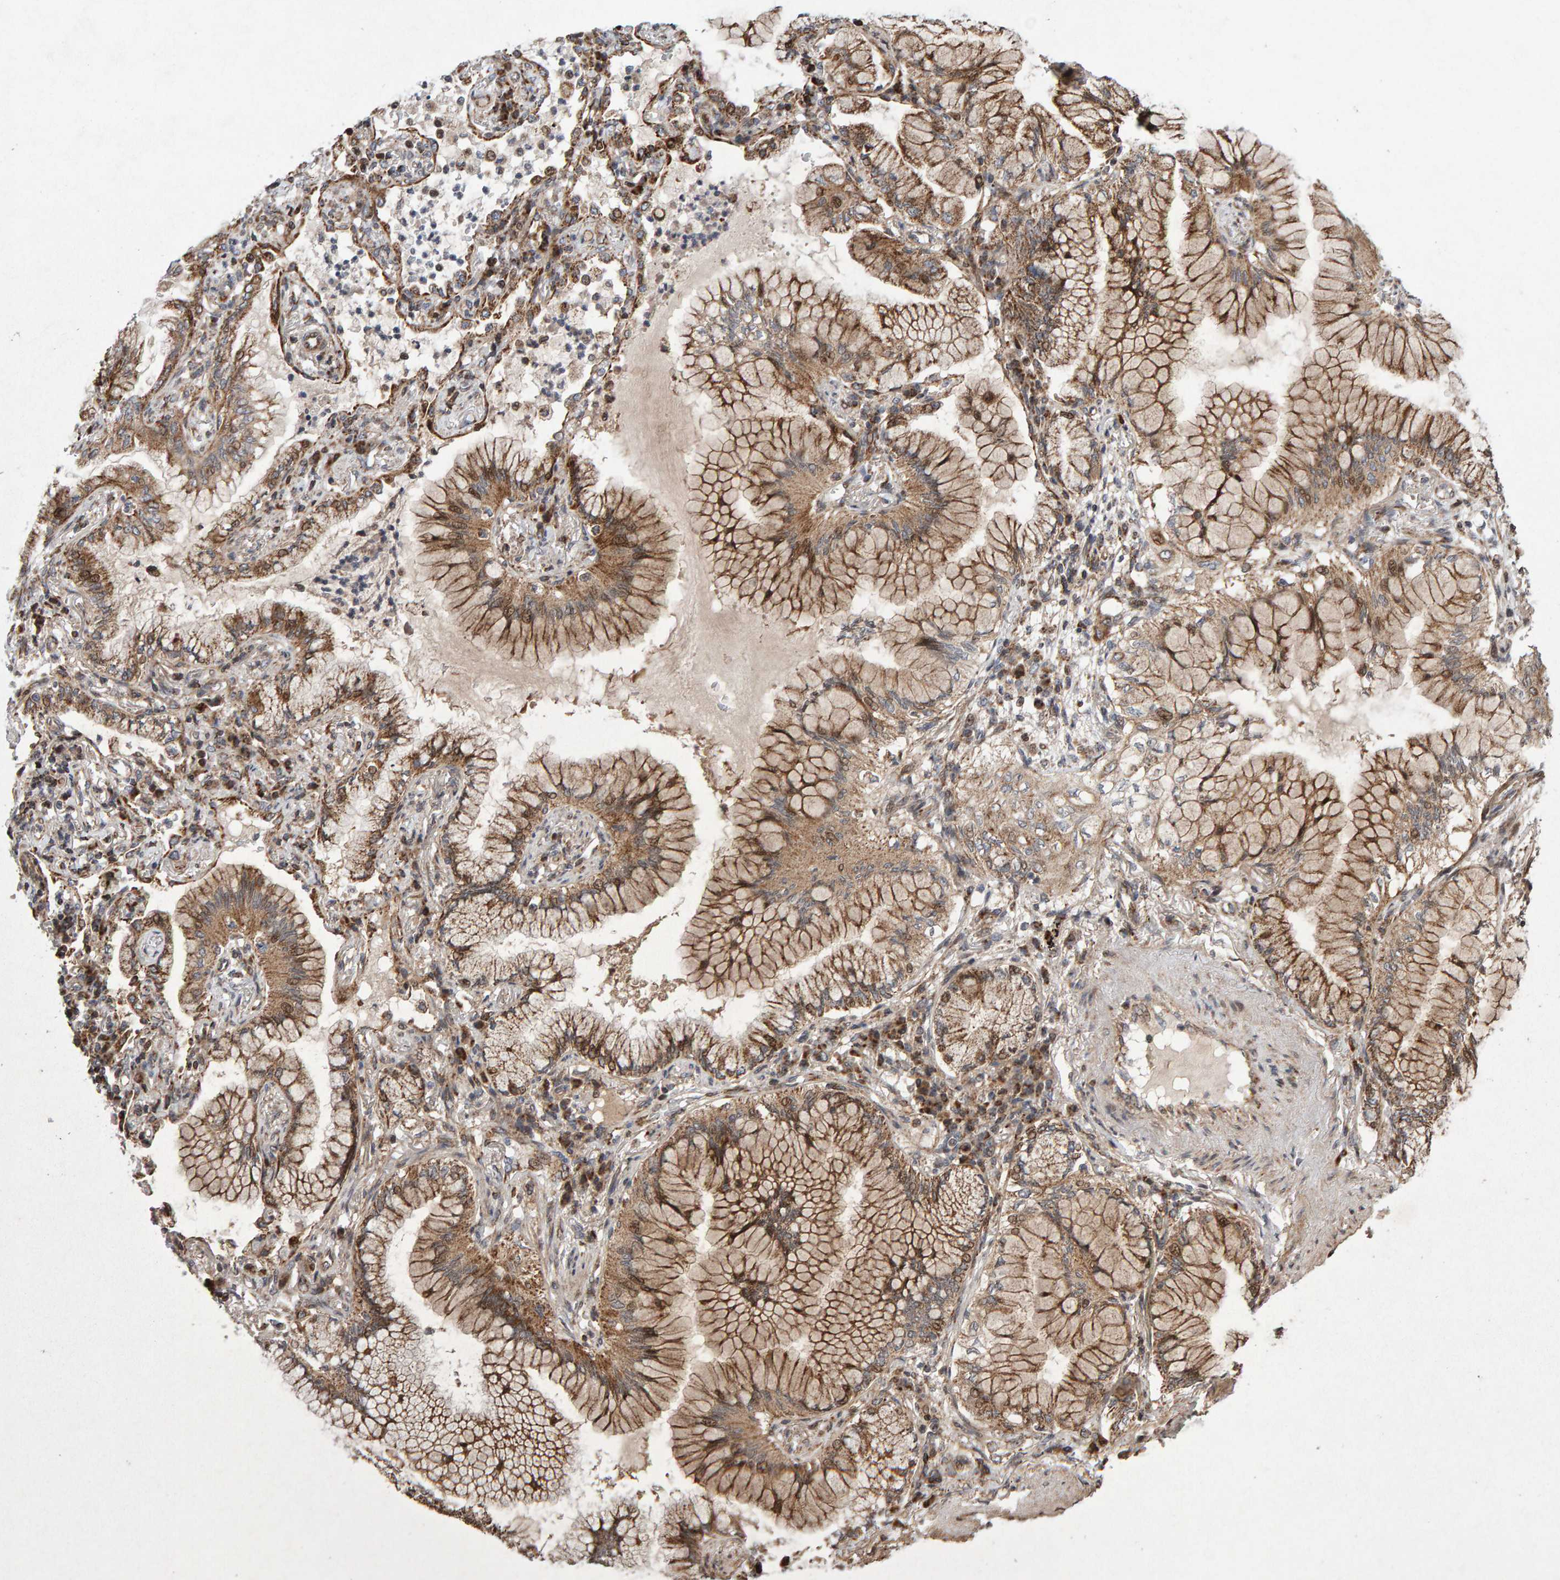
{"staining": {"intensity": "moderate", "quantity": ">75%", "location": "cytoplasmic/membranous"}, "tissue": "lung cancer", "cell_type": "Tumor cells", "image_type": "cancer", "snomed": [{"axis": "morphology", "description": "Adenocarcinoma, NOS"}, {"axis": "topography", "description": "Lung"}], "caption": "The immunohistochemical stain shows moderate cytoplasmic/membranous expression in tumor cells of lung cancer tissue.", "gene": "PECR", "patient": {"sex": "female", "age": 70}}